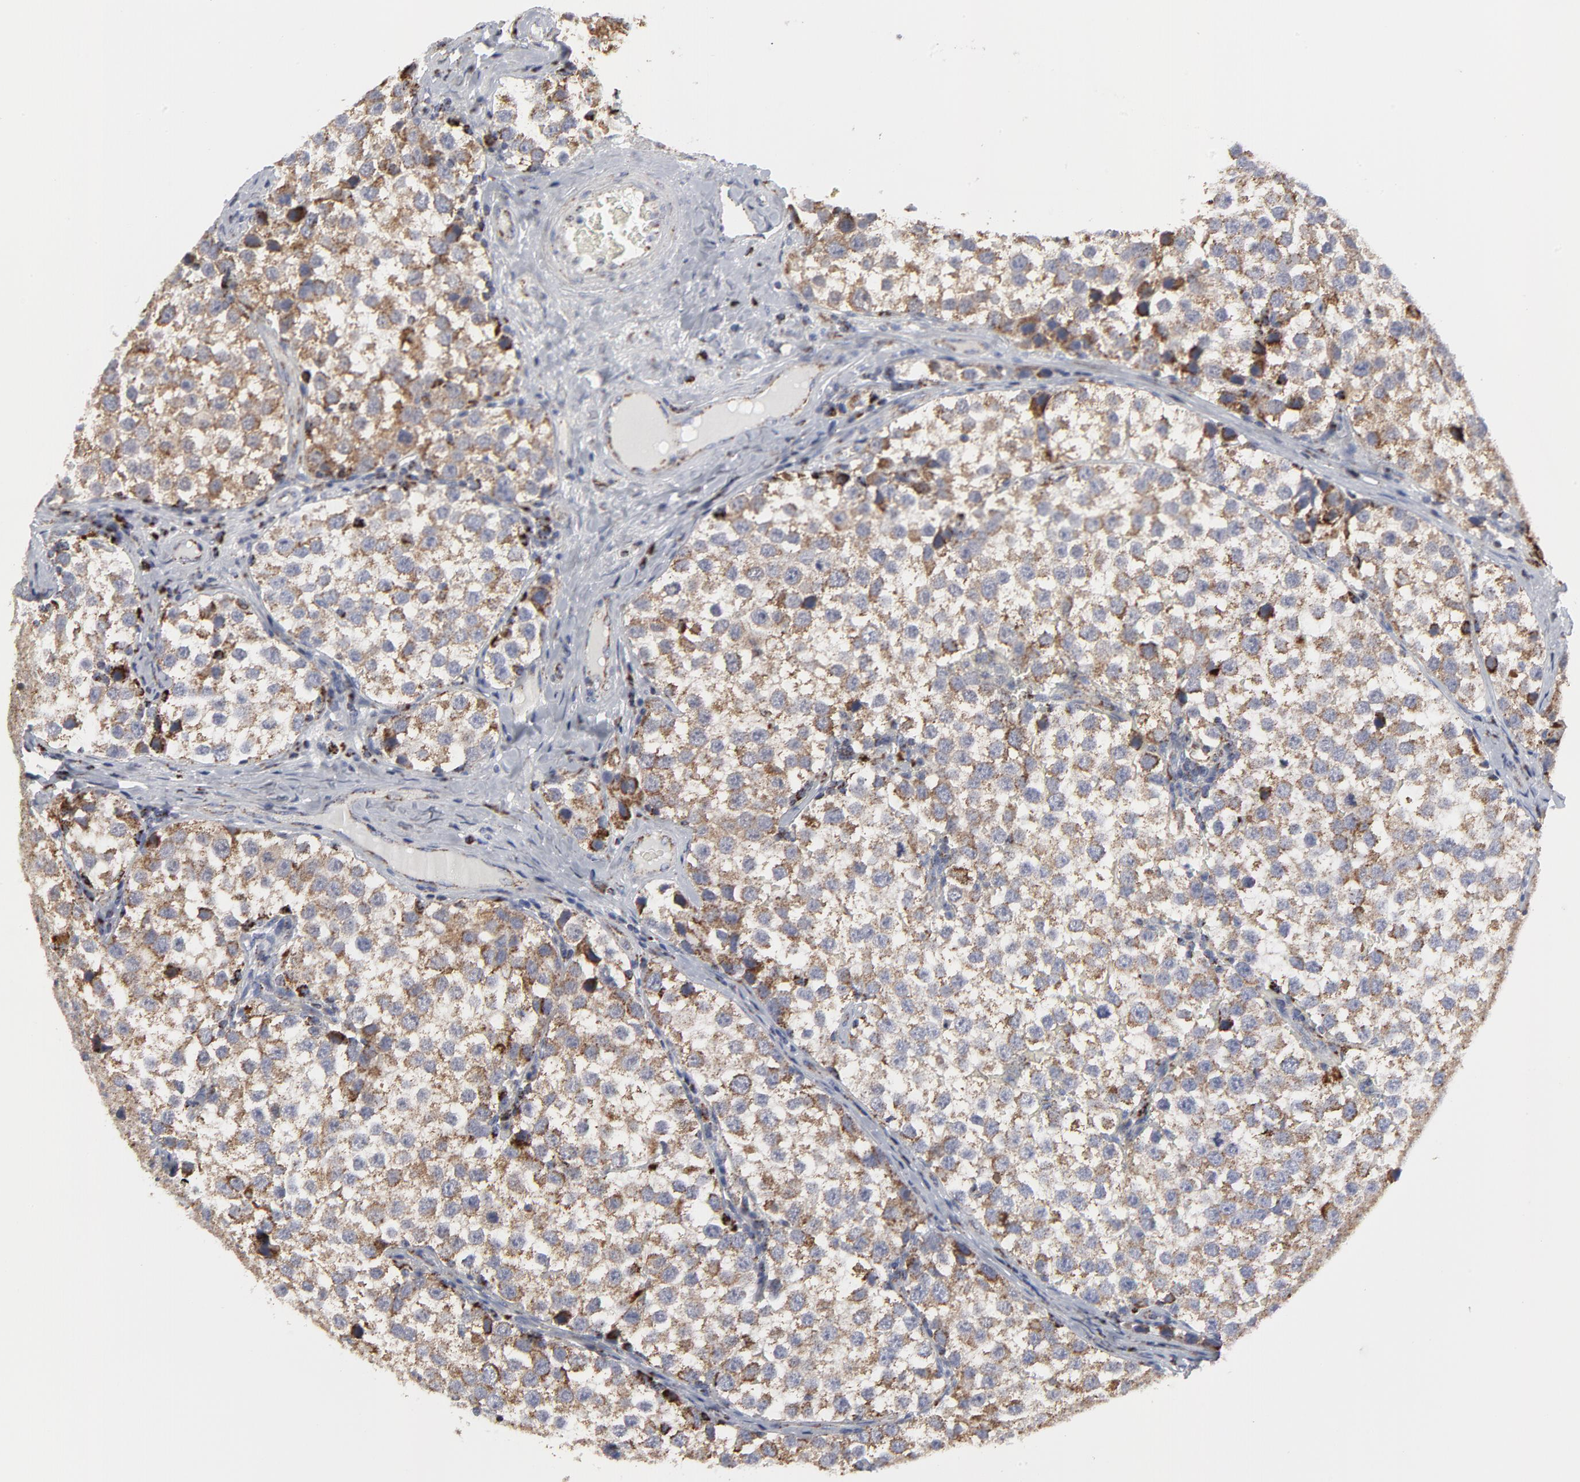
{"staining": {"intensity": "moderate", "quantity": ">75%", "location": "cytoplasmic/membranous"}, "tissue": "testis cancer", "cell_type": "Tumor cells", "image_type": "cancer", "snomed": [{"axis": "morphology", "description": "Seminoma, NOS"}, {"axis": "topography", "description": "Testis"}], "caption": "IHC micrograph of testis cancer stained for a protein (brown), which displays medium levels of moderate cytoplasmic/membranous staining in approximately >75% of tumor cells.", "gene": "TXNRD2", "patient": {"sex": "male", "age": 39}}